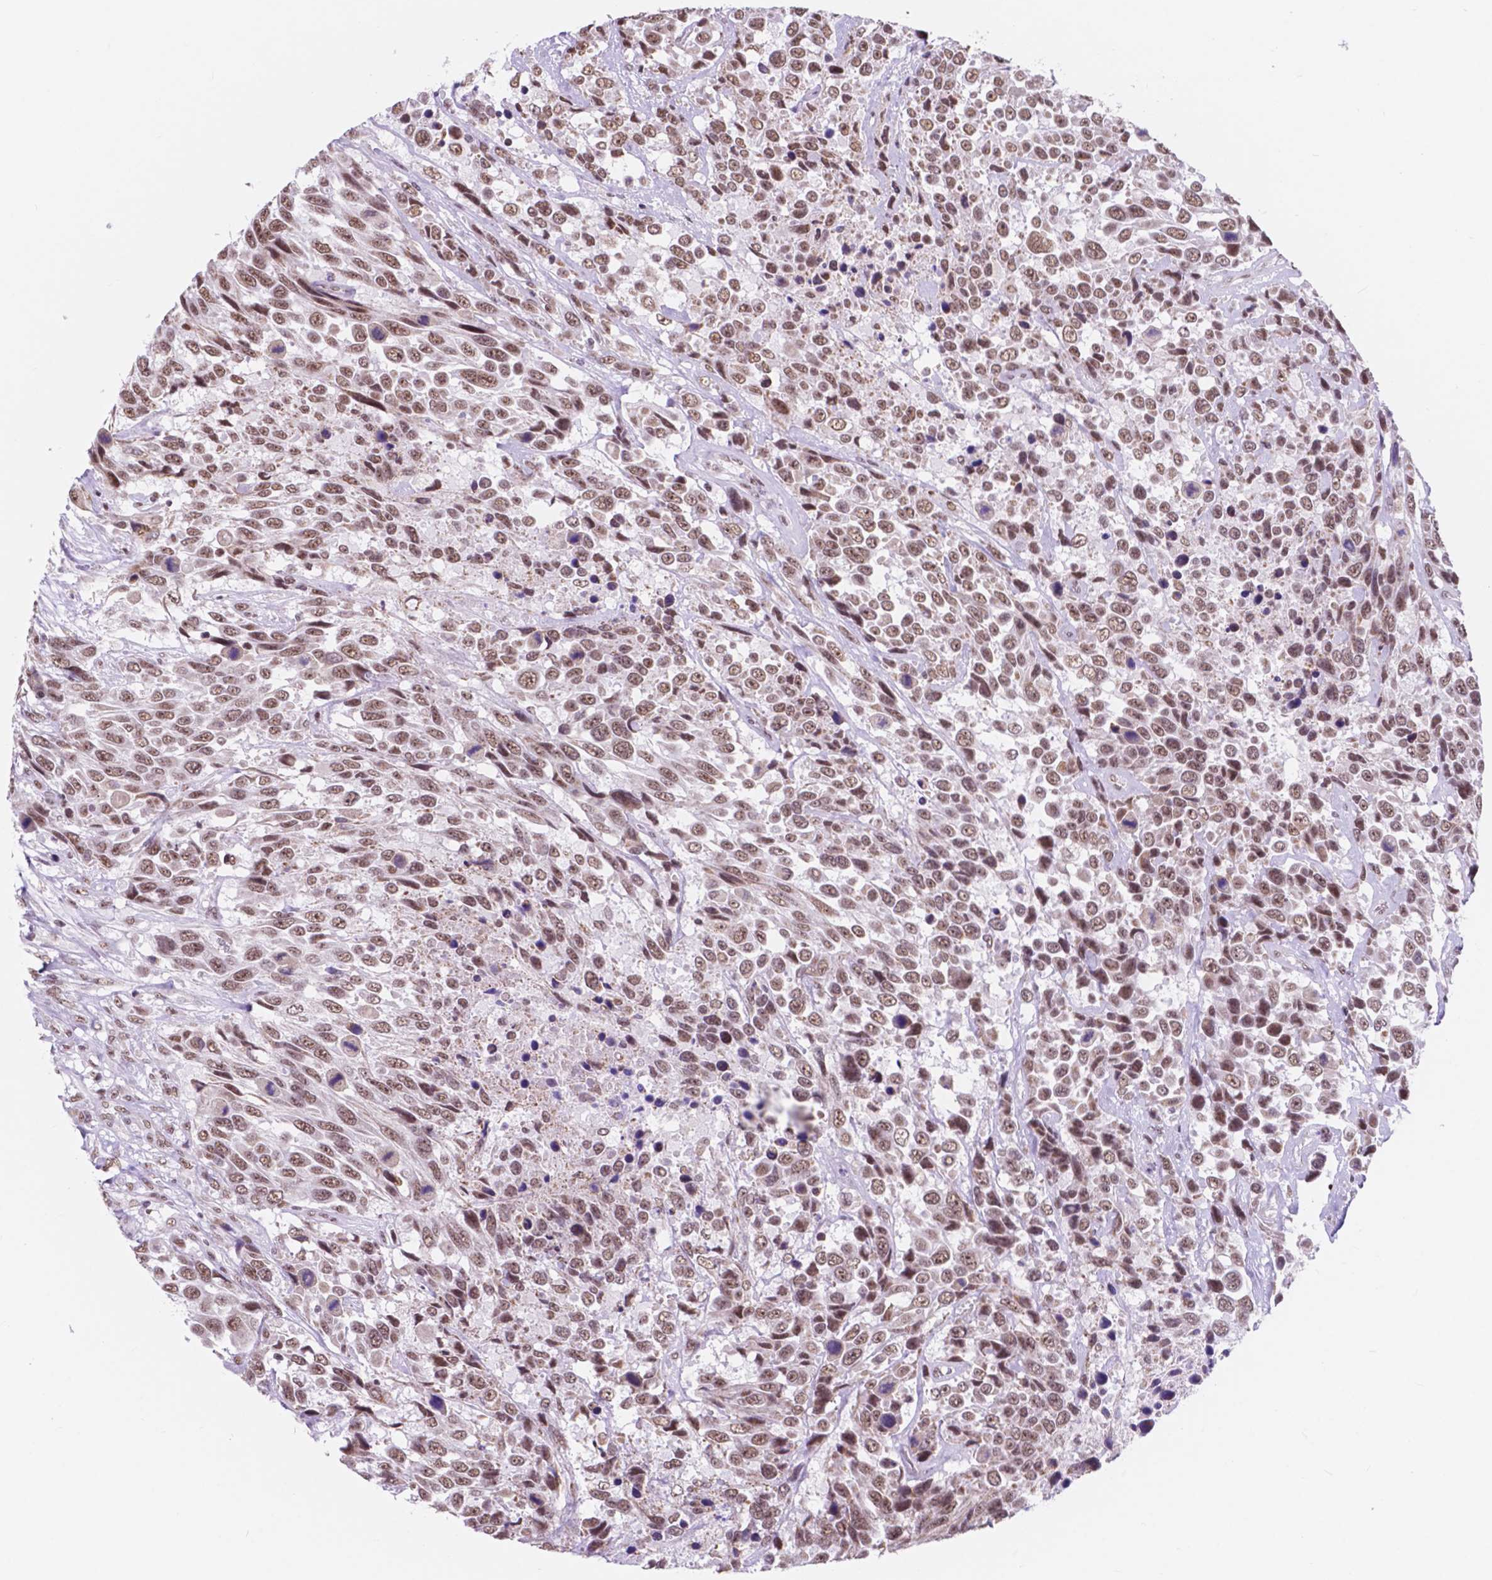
{"staining": {"intensity": "moderate", "quantity": ">75%", "location": "nuclear"}, "tissue": "urothelial cancer", "cell_type": "Tumor cells", "image_type": "cancer", "snomed": [{"axis": "morphology", "description": "Urothelial carcinoma, High grade"}, {"axis": "topography", "description": "Urinary bladder"}], "caption": "DAB immunohistochemical staining of urothelial cancer reveals moderate nuclear protein expression in approximately >75% of tumor cells.", "gene": "BCAS2", "patient": {"sex": "female", "age": 70}}